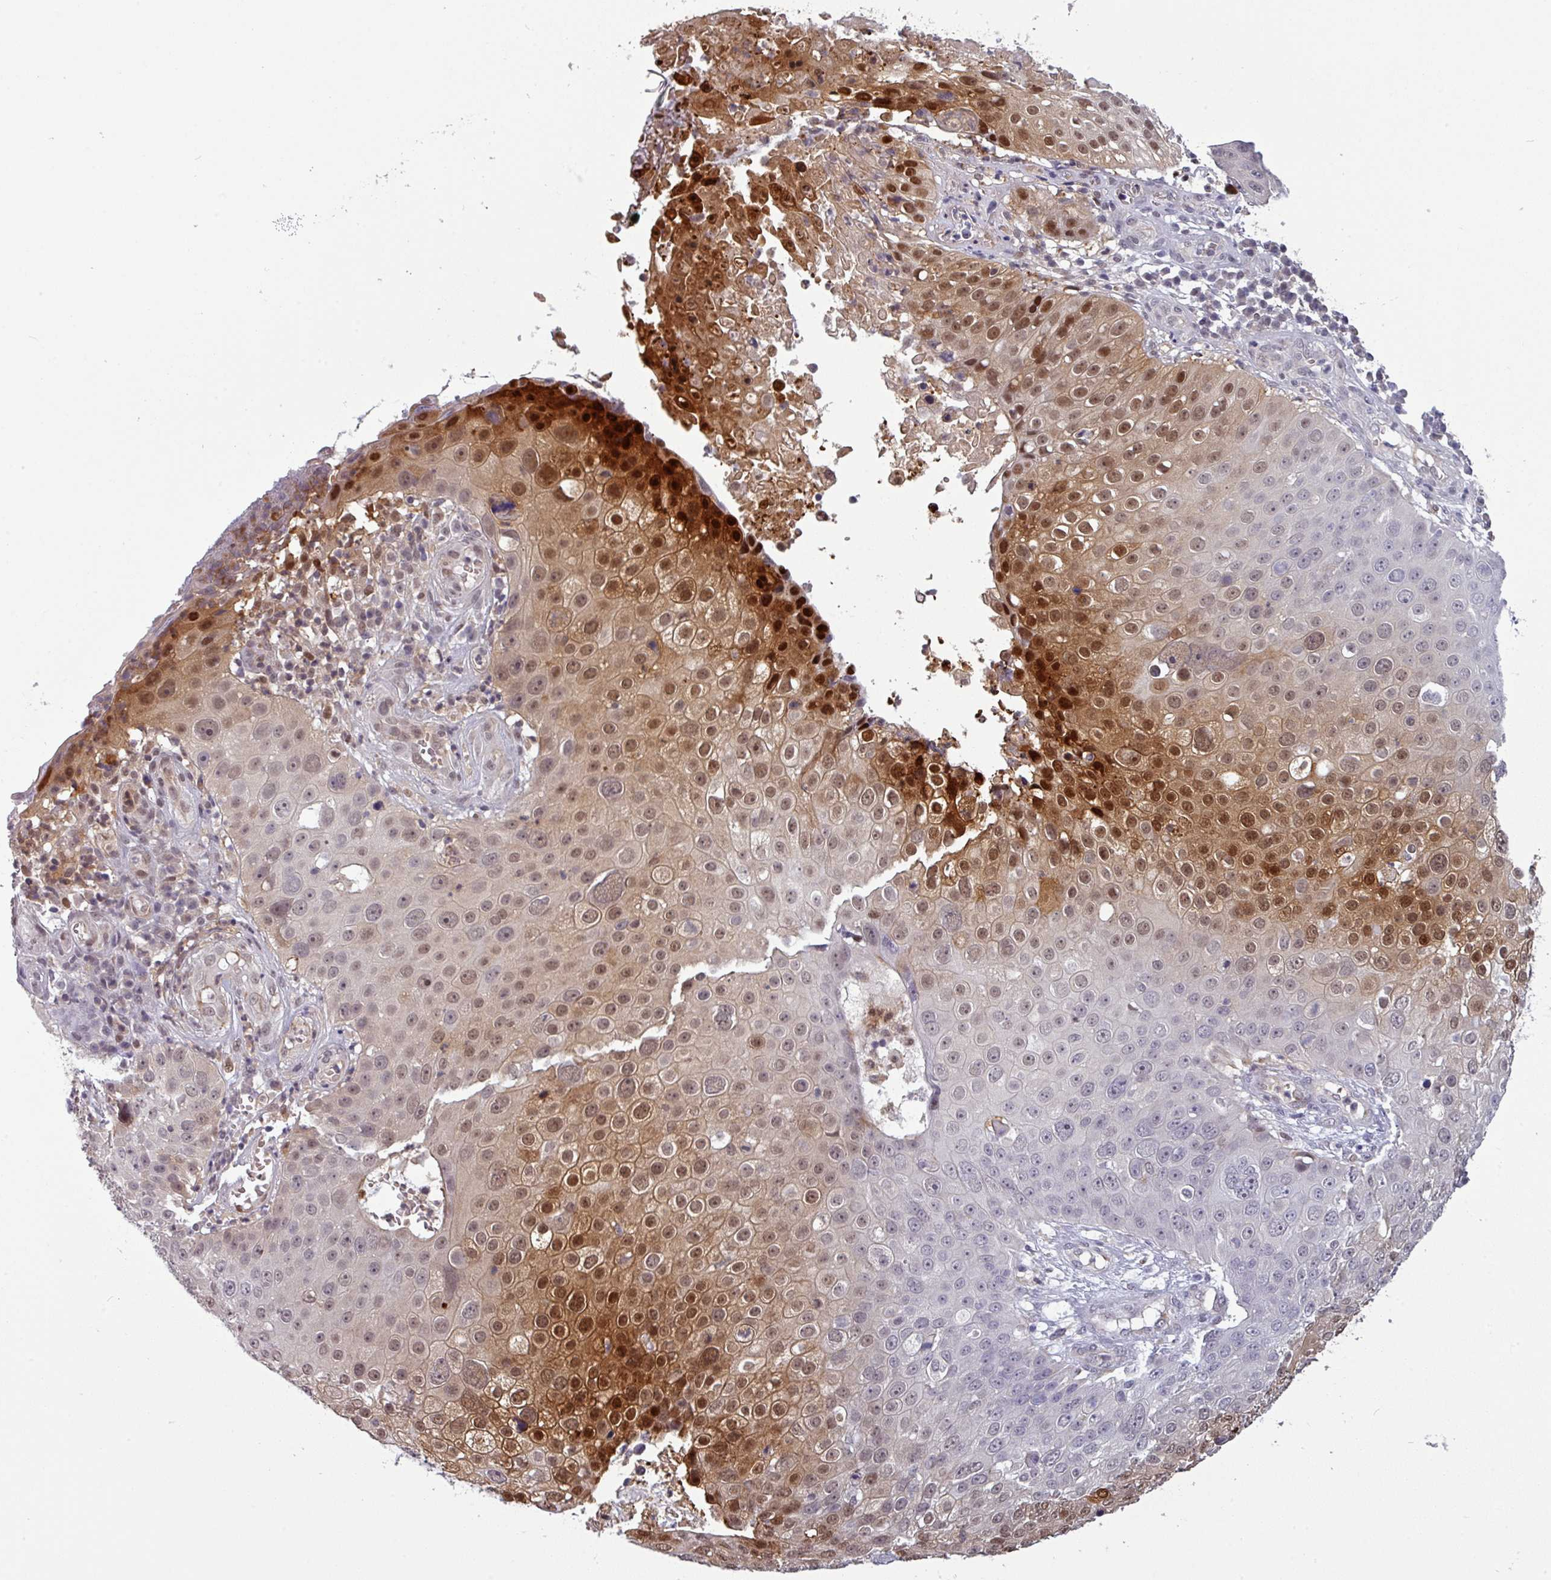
{"staining": {"intensity": "strong", "quantity": "<25%", "location": "cytoplasmic/membranous,nuclear"}, "tissue": "skin cancer", "cell_type": "Tumor cells", "image_type": "cancer", "snomed": [{"axis": "morphology", "description": "Squamous cell carcinoma, NOS"}, {"axis": "topography", "description": "Skin"}], "caption": "Immunohistochemistry staining of skin squamous cell carcinoma, which reveals medium levels of strong cytoplasmic/membranous and nuclear positivity in about <25% of tumor cells indicating strong cytoplasmic/membranous and nuclear protein staining. The staining was performed using DAB (3,3'-diaminobenzidine) (brown) for protein detection and nuclei were counterstained in hematoxylin (blue).", "gene": "PRAMEF12", "patient": {"sex": "male", "age": 71}}